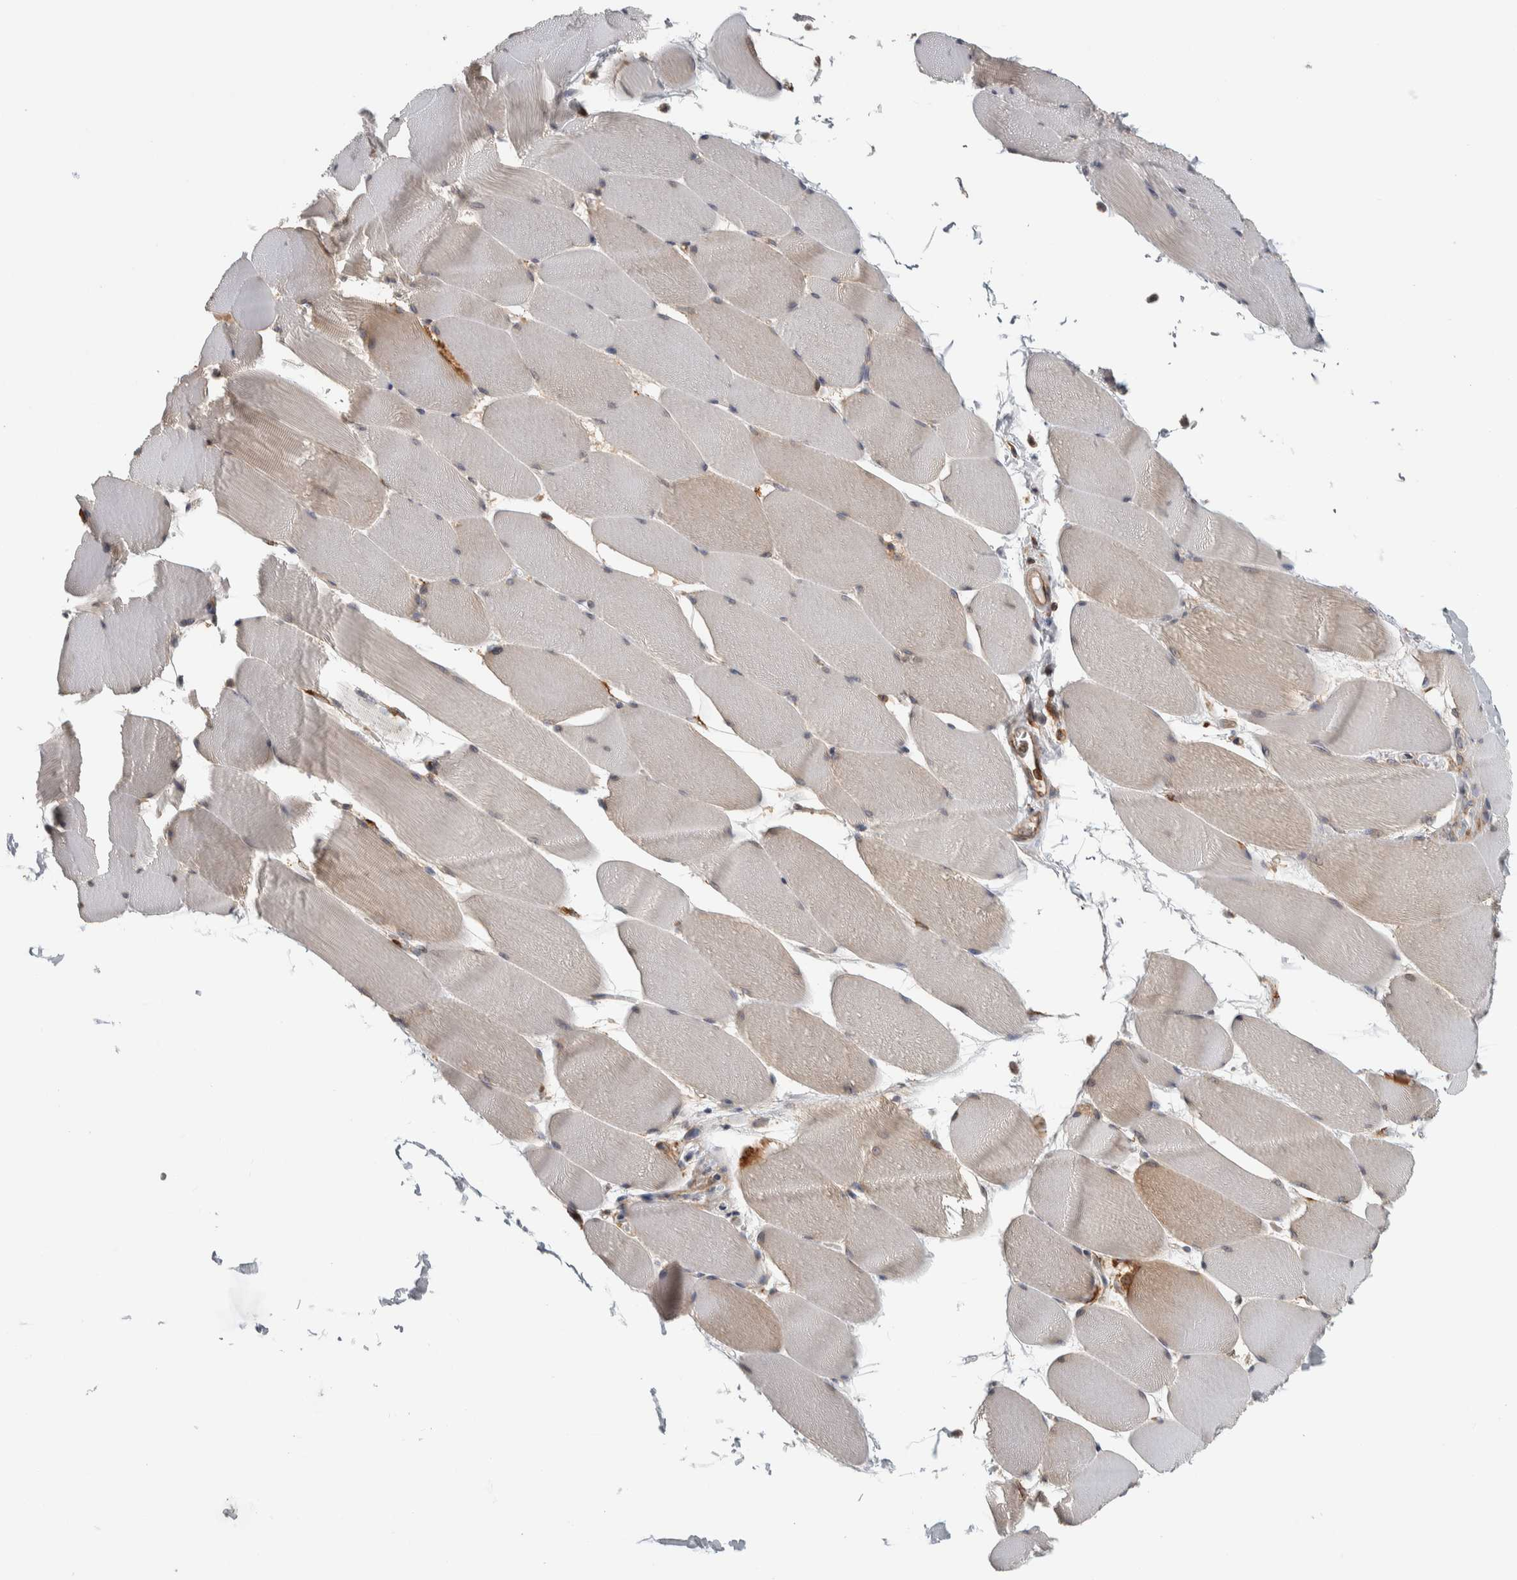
{"staining": {"intensity": "weak", "quantity": ">75%", "location": "cytoplasmic/membranous"}, "tissue": "skeletal muscle", "cell_type": "Myocytes", "image_type": "normal", "snomed": [{"axis": "morphology", "description": "Normal tissue, NOS"}, {"axis": "topography", "description": "Skeletal muscle"}], "caption": "Immunohistochemical staining of normal skeletal muscle exhibits low levels of weak cytoplasmic/membranous staining in about >75% of myocytes.", "gene": "EIF3H", "patient": {"sex": "male", "age": 62}}